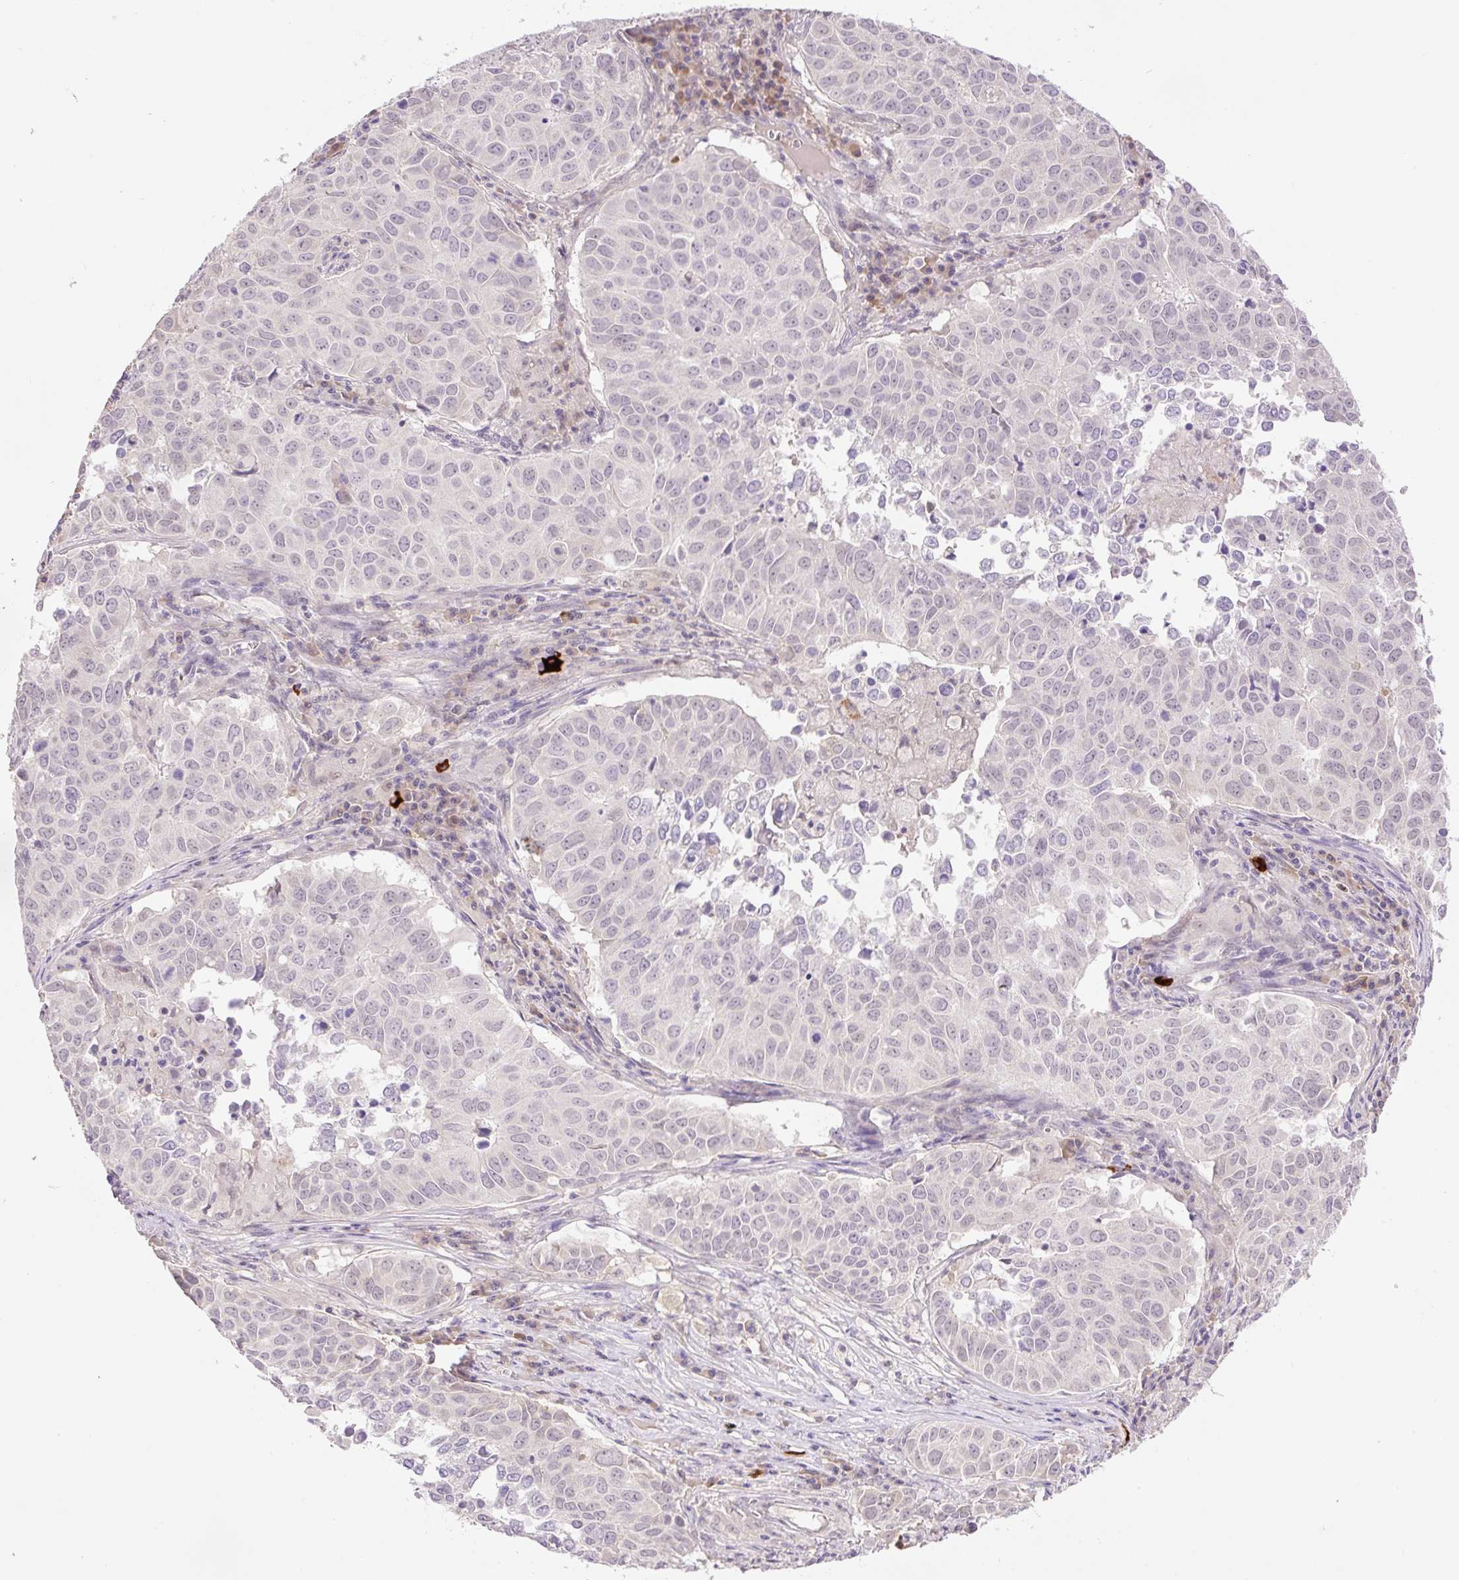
{"staining": {"intensity": "negative", "quantity": "none", "location": "none"}, "tissue": "lung cancer", "cell_type": "Tumor cells", "image_type": "cancer", "snomed": [{"axis": "morphology", "description": "Adenocarcinoma, NOS"}, {"axis": "topography", "description": "Lung"}], "caption": "The image demonstrates no staining of tumor cells in lung adenocarcinoma.", "gene": "HABP4", "patient": {"sex": "female", "age": 50}}